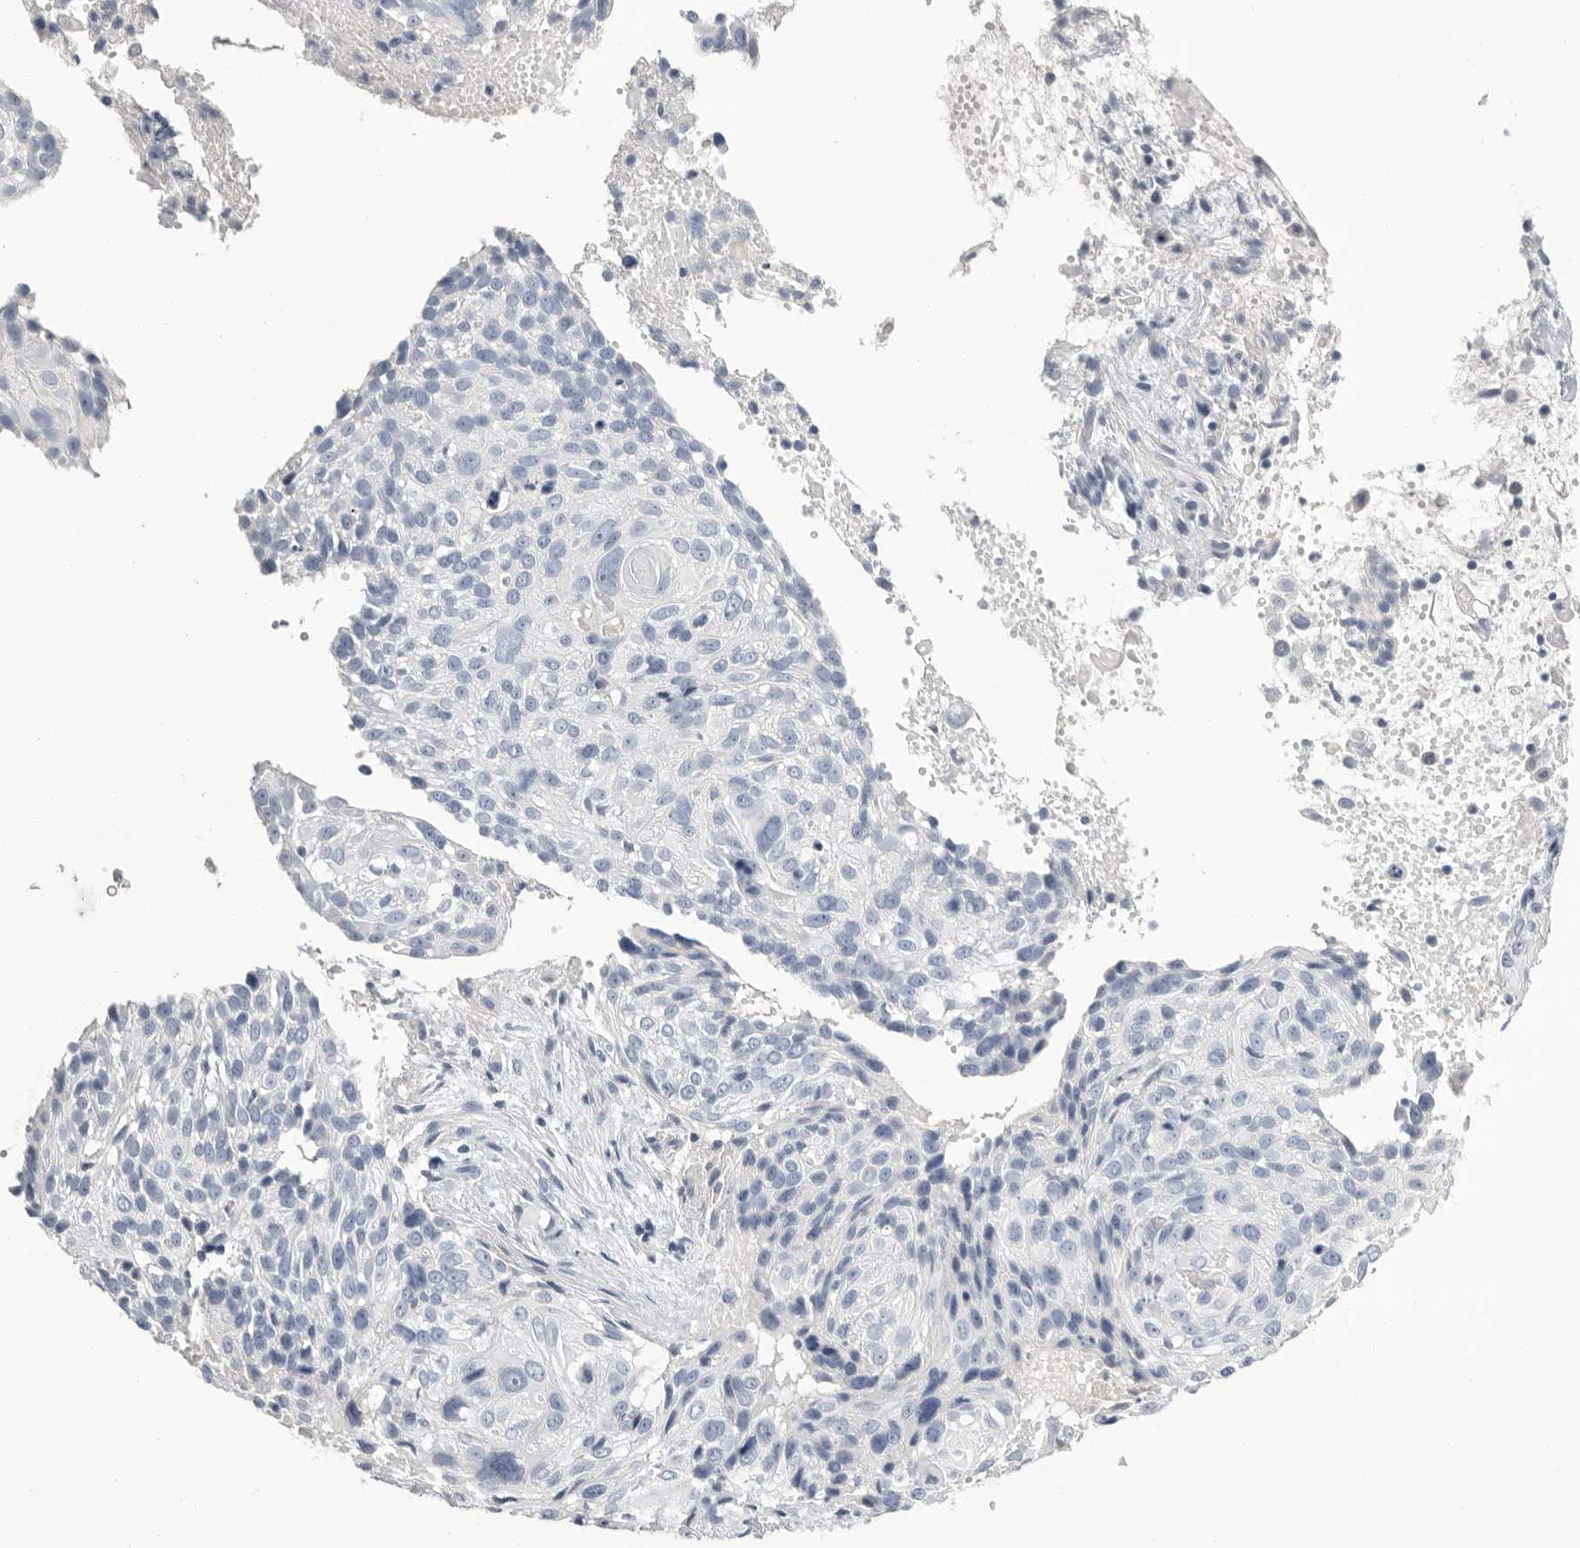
{"staining": {"intensity": "negative", "quantity": "none", "location": "none"}, "tissue": "cervical cancer", "cell_type": "Tumor cells", "image_type": "cancer", "snomed": [{"axis": "morphology", "description": "Squamous cell carcinoma, NOS"}, {"axis": "topography", "description": "Cervix"}], "caption": "Squamous cell carcinoma (cervical) was stained to show a protein in brown. There is no significant positivity in tumor cells.", "gene": "APOA2", "patient": {"sex": "female", "age": 74}}